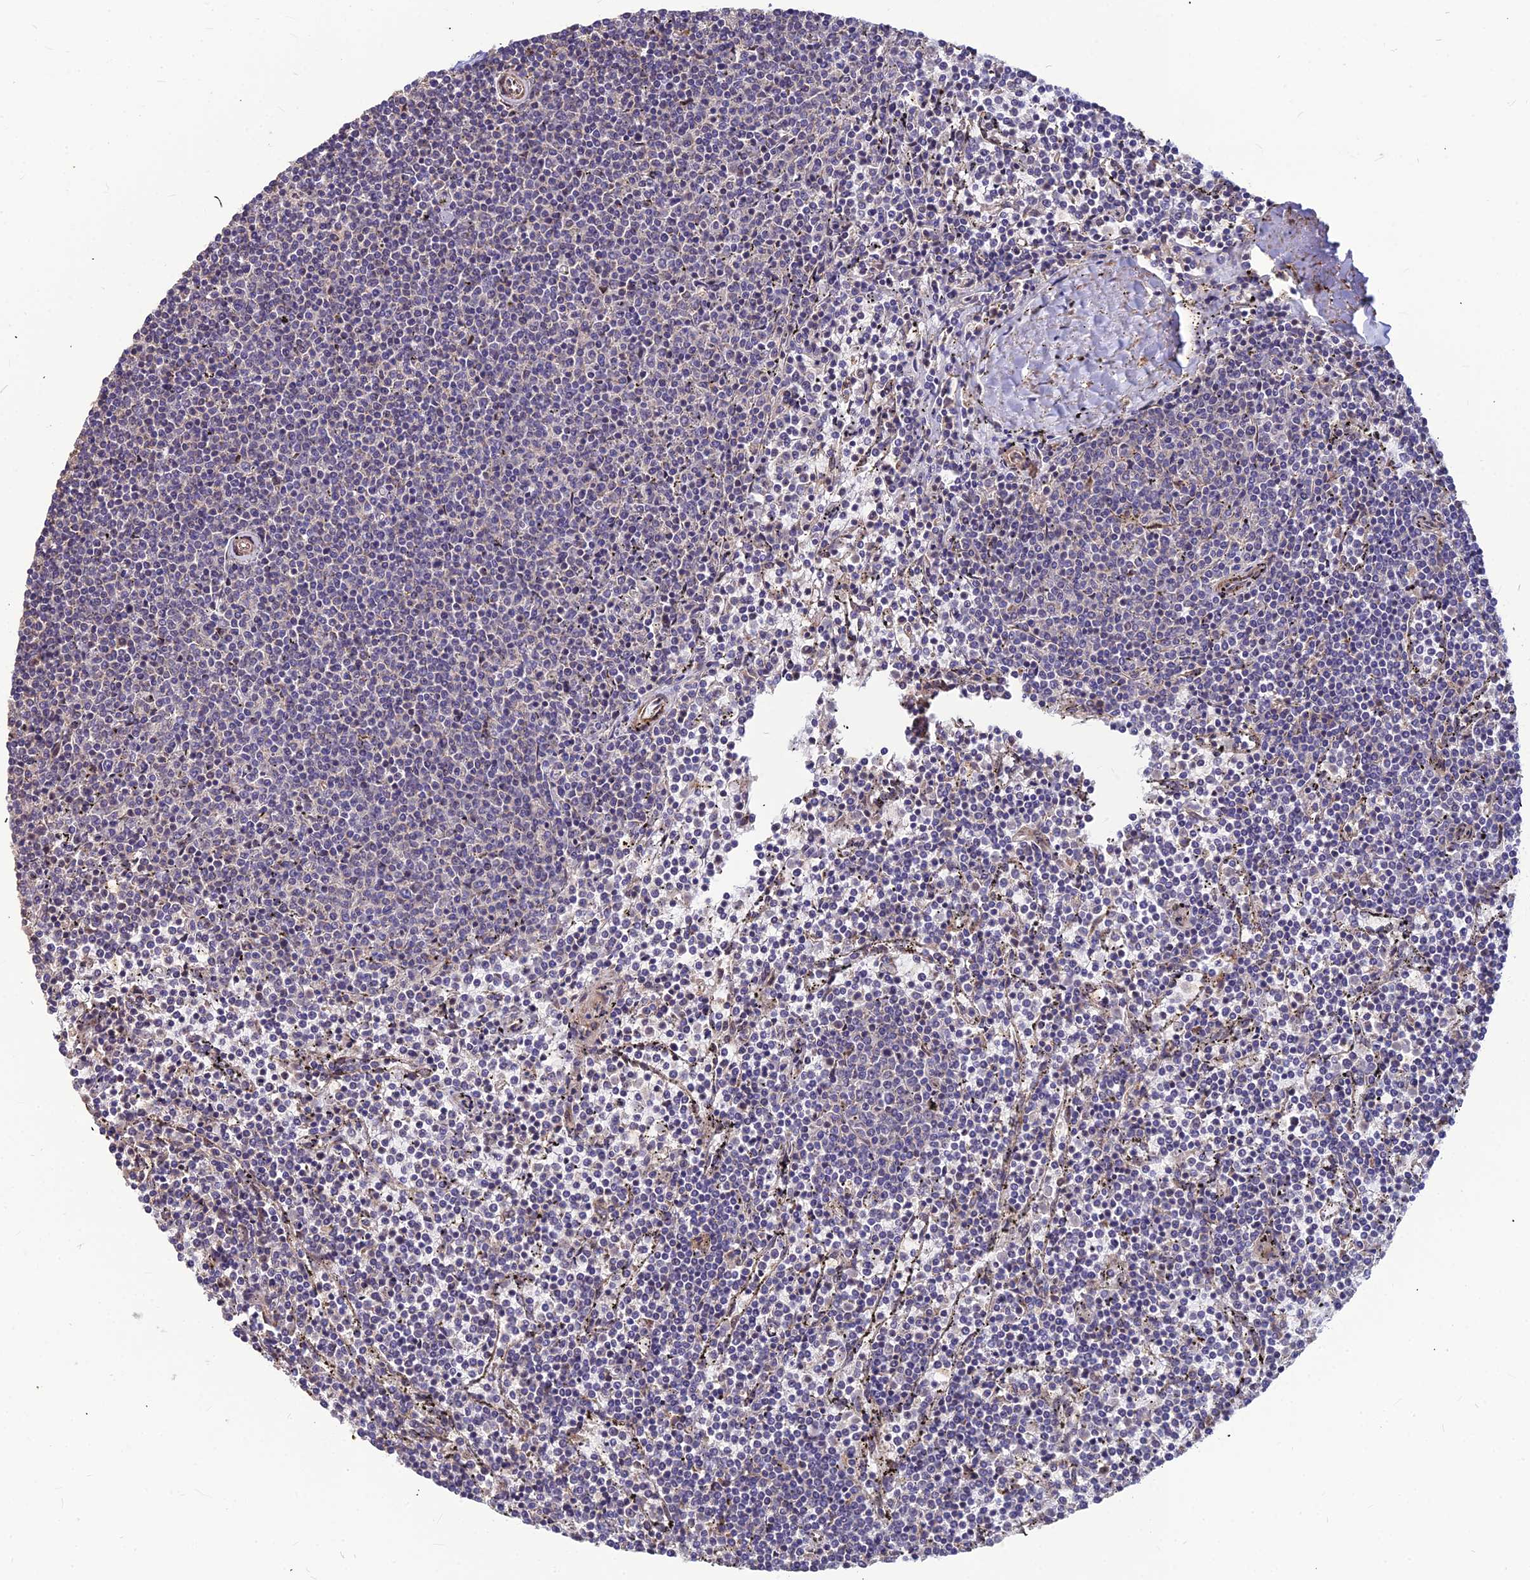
{"staining": {"intensity": "negative", "quantity": "none", "location": "none"}, "tissue": "lymphoma", "cell_type": "Tumor cells", "image_type": "cancer", "snomed": [{"axis": "morphology", "description": "Malignant lymphoma, non-Hodgkin's type, Low grade"}, {"axis": "topography", "description": "Spleen"}], "caption": "Immunohistochemistry (IHC) of lymphoma reveals no expression in tumor cells.", "gene": "LEKR1", "patient": {"sex": "female", "age": 50}}